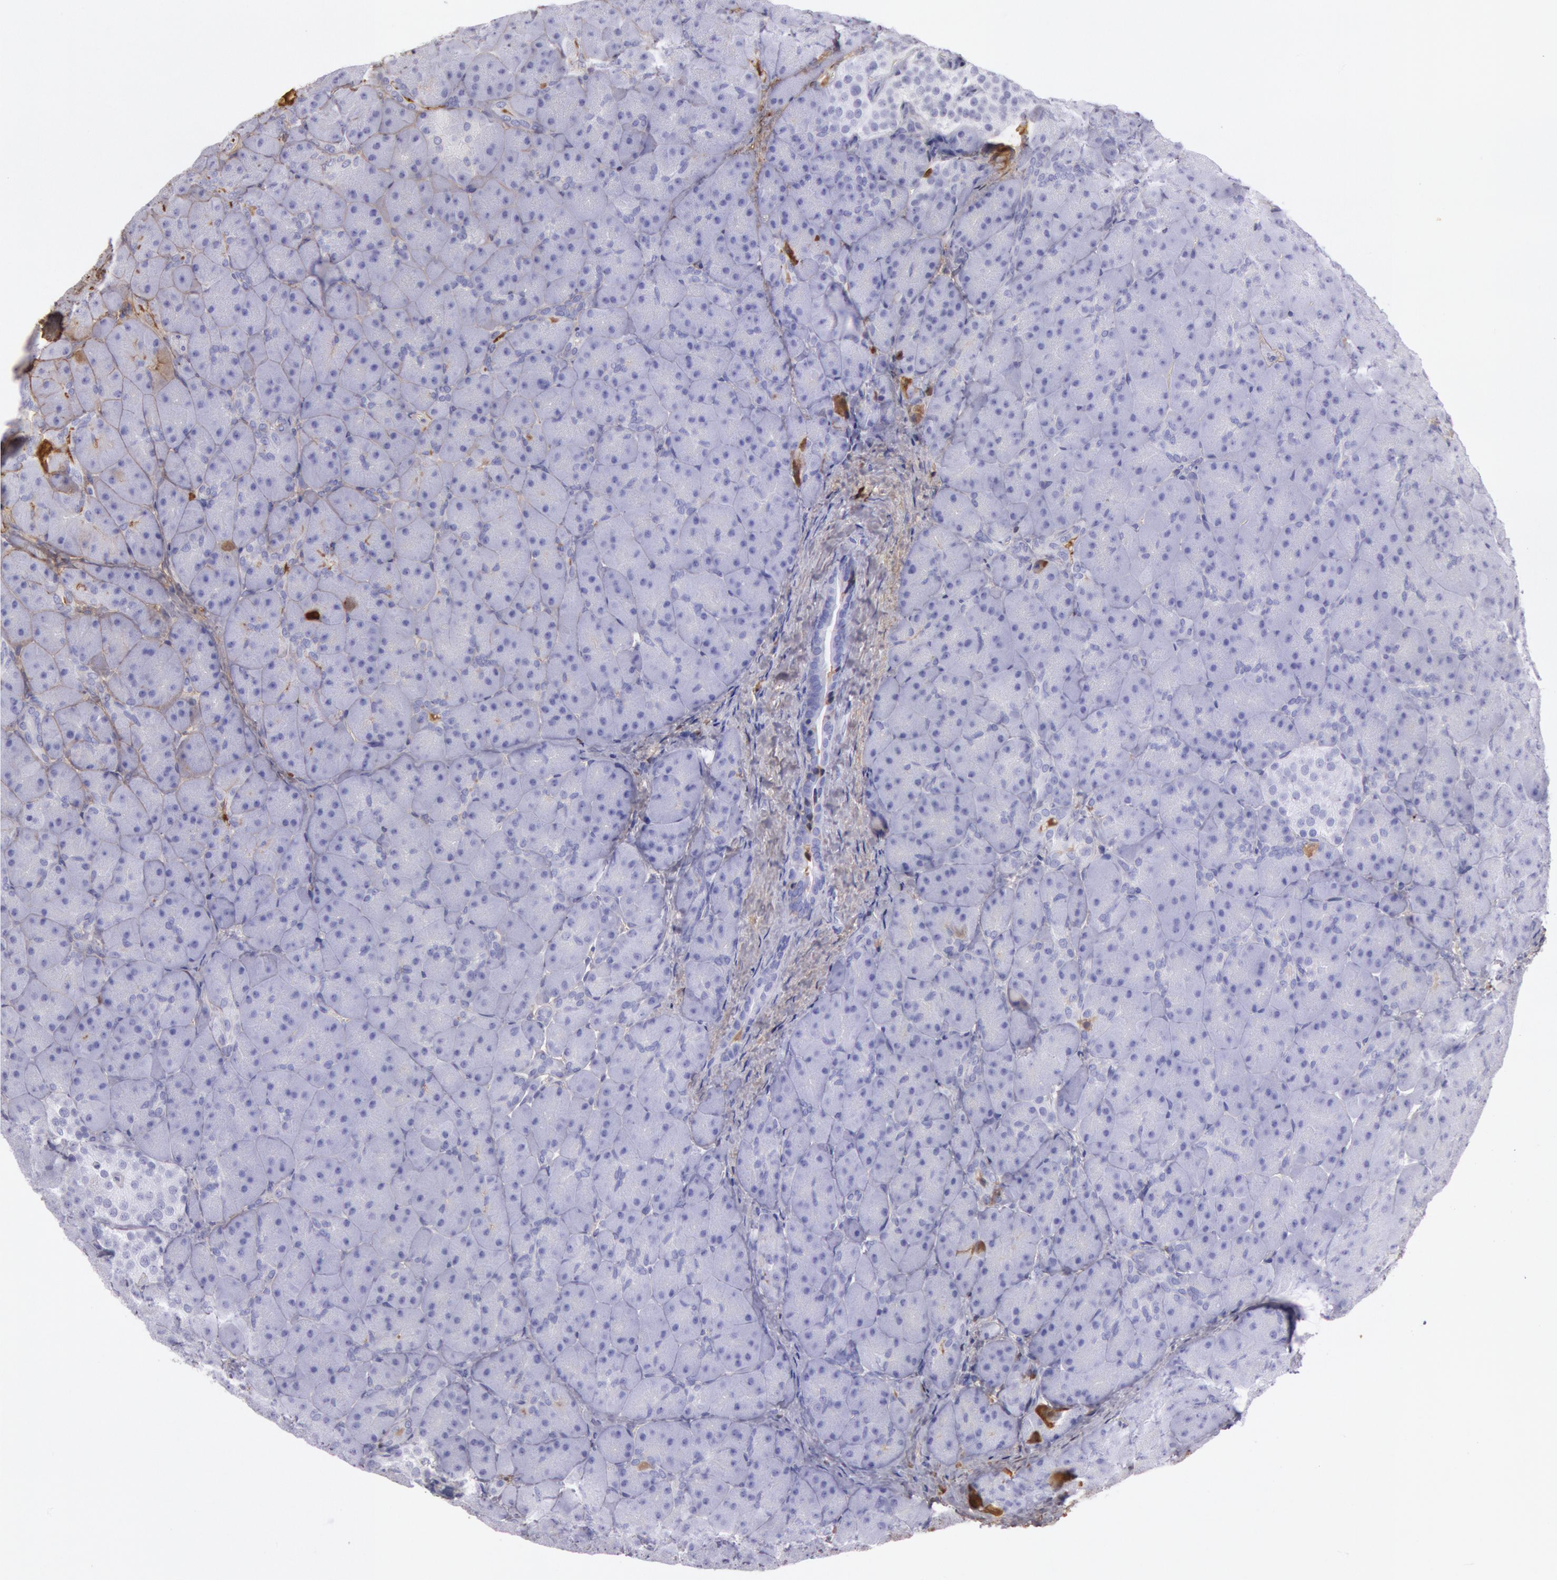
{"staining": {"intensity": "strong", "quantity": "<25%", "location": "cytoplasmic/membranous"}, "tissue": "pancreas", "cell_type": "Exocrine glandular cells", "image_type": "normal", "snomed": [{"axis": "morphology", "description": "Normal tissue, NOS"}, {"axis": "topography", "description": "Pancreas"}], "caption": "A photomicrograph showing strong cytoplasmic/membranous expression in about <25% of exocrine glandular cells in unremarkable pancreas, as visualized by brown immunohistochemical staining.", "gene": "IGHG1", "patient": {"sex": "male", "age": 66}}